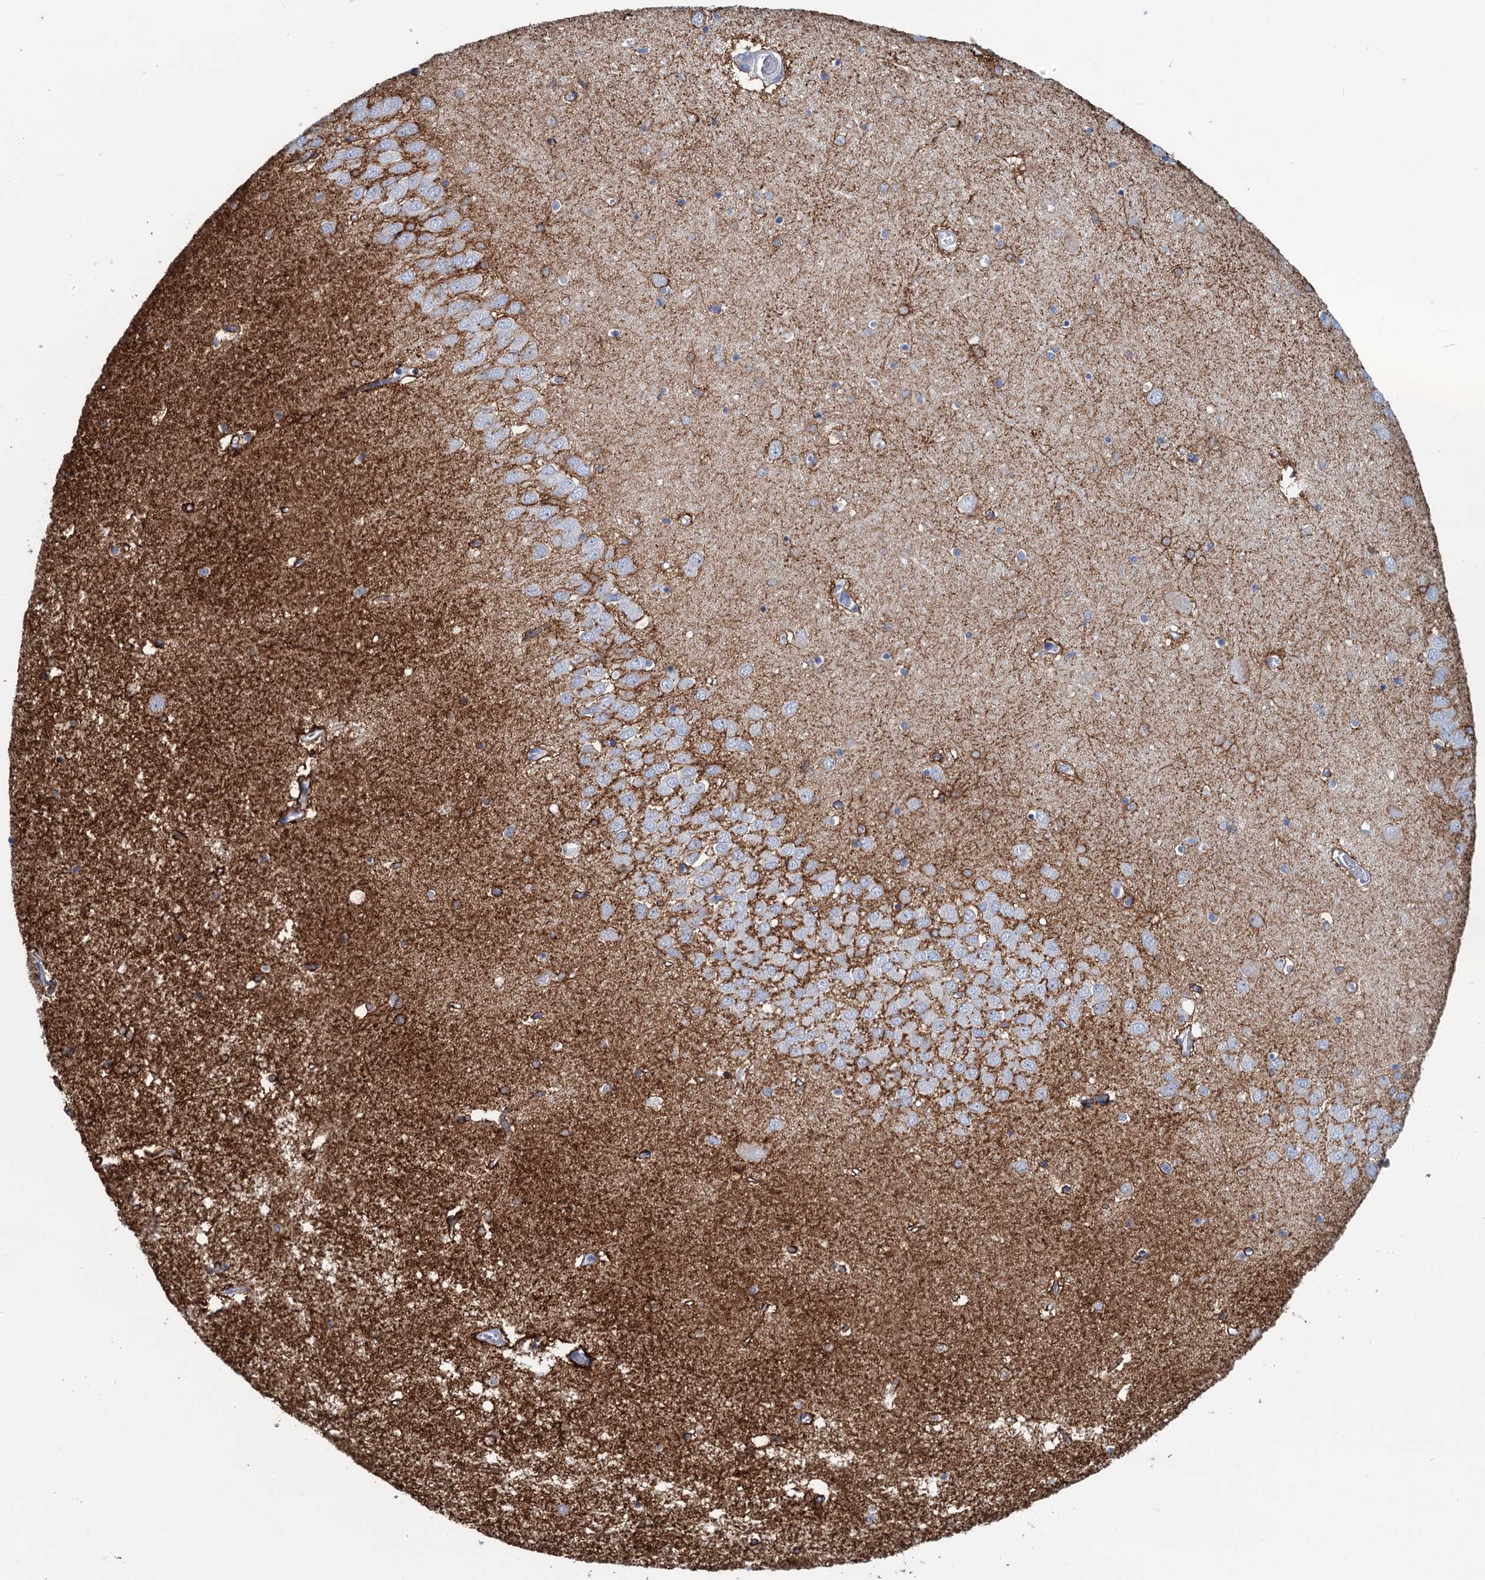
{"staining": {"intensity": "moderate", "quantity": "<25%", "location": "cytoplasmic/membranous"}, "tissue": "hippocampus", "cell_type": "Glial cells", "image_type": "normal", "snomed": [{"axis": "morphology", "description": "Normal tissue, NOS"}, {"axis": "topography", "description": "Hippocampus"}], "caption": "Protein expression by immunohistochemistry demonstrates moderate cytoplasmic/membranous staining in about <25% of glial cells in benign hippocampus.", "gene": "SLC1A3", "patient": {"sex": "male", "age": 70}}